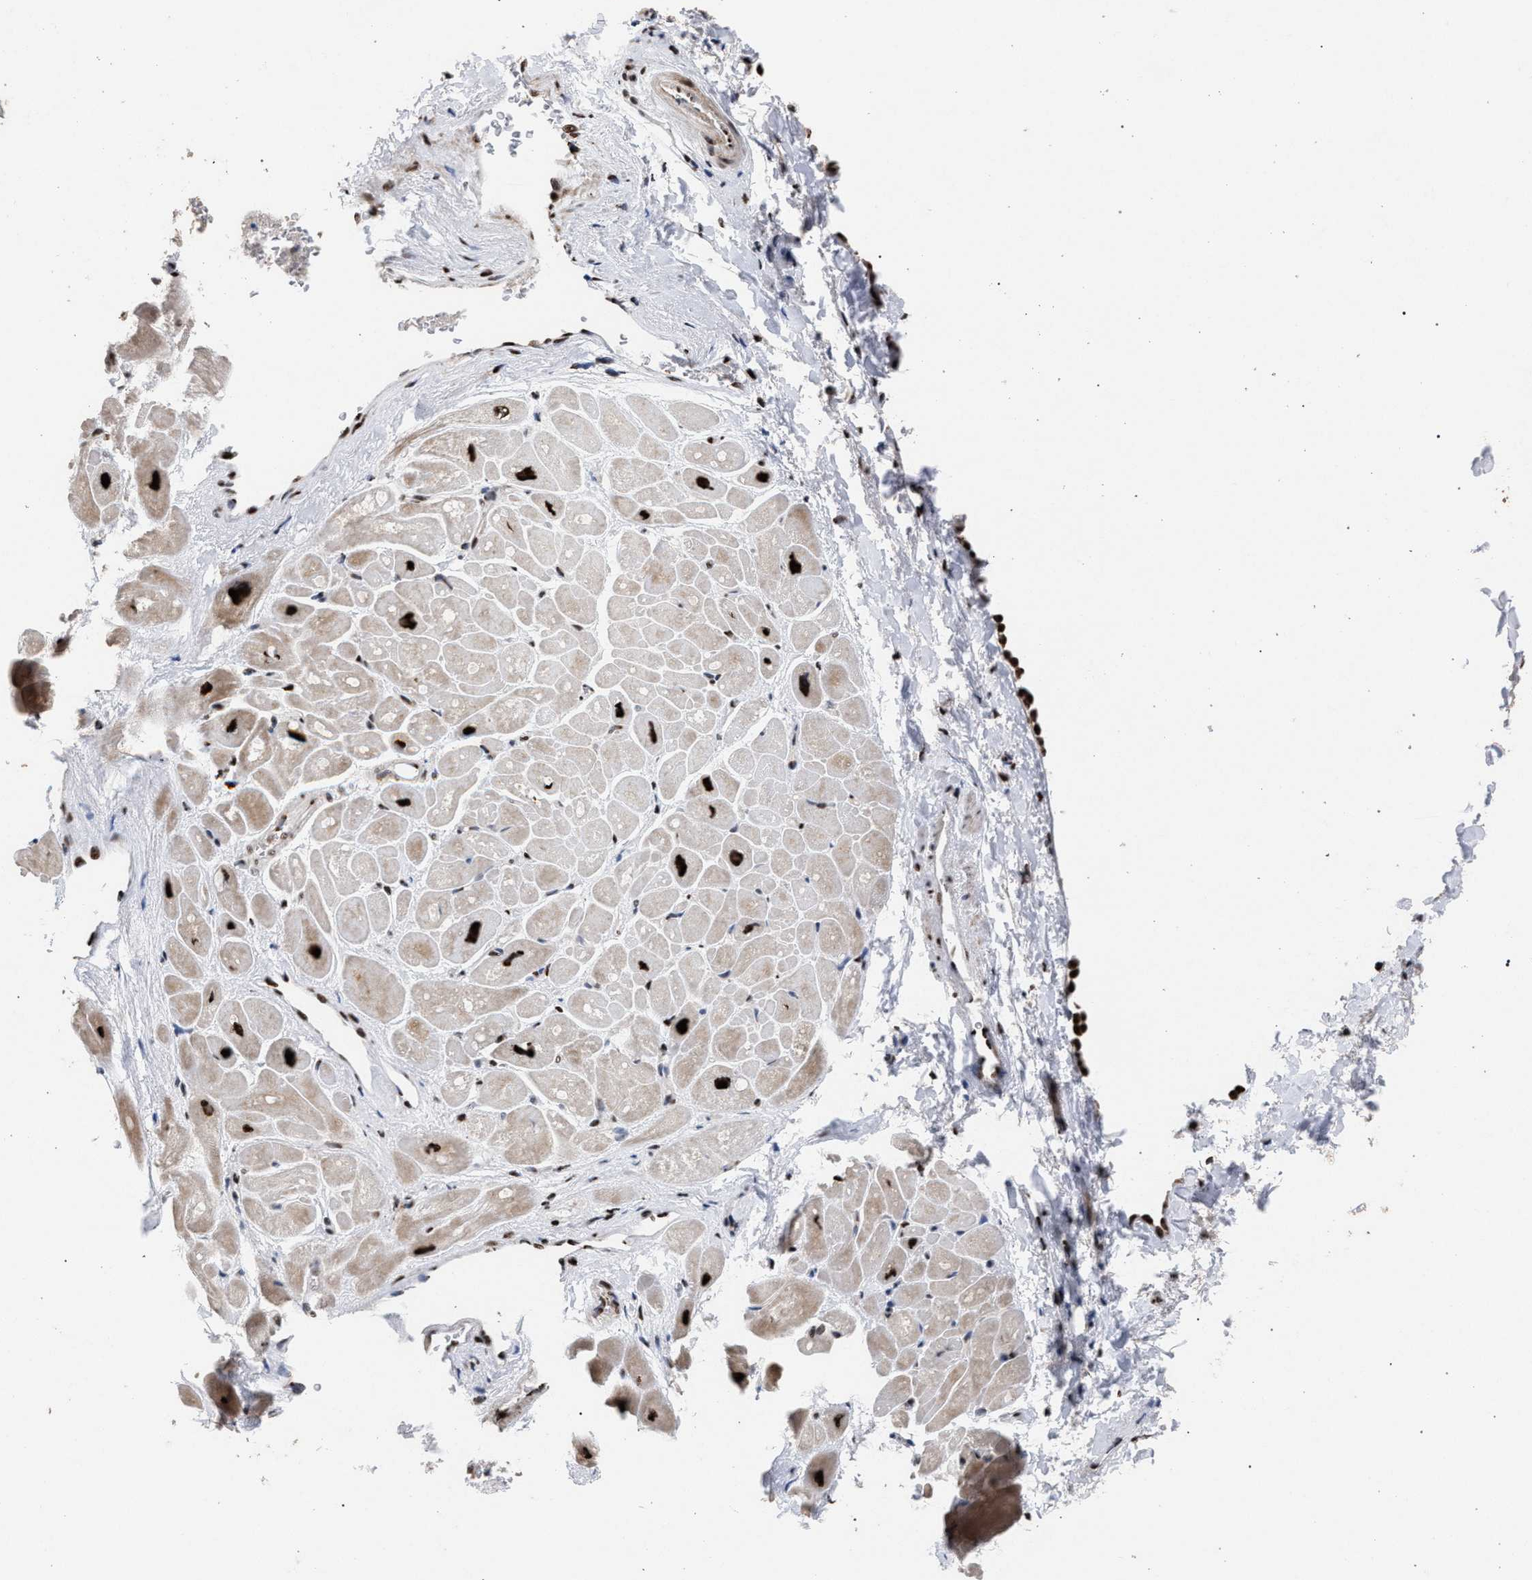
{"staining": {"intensity": "strong", "quantity": ">75%", "location": "nuclear"}, "tissue": "heart muscle", "cell_type": "Cardiomyocytes", "image_type": "normal", "snomed": [{"axis": "morphology", "description": "Normal tissue, NOS"}, {"axis": "topography", "description": "Heart"}], "caption": "Immunohistochemical staining of benign heart muscle shows >75% levels of strong nuclear protein staining in about >75% of cardiomyocytes.", "gene": "TP53BP1", "patient": {"sex": "male", "age": 49}}